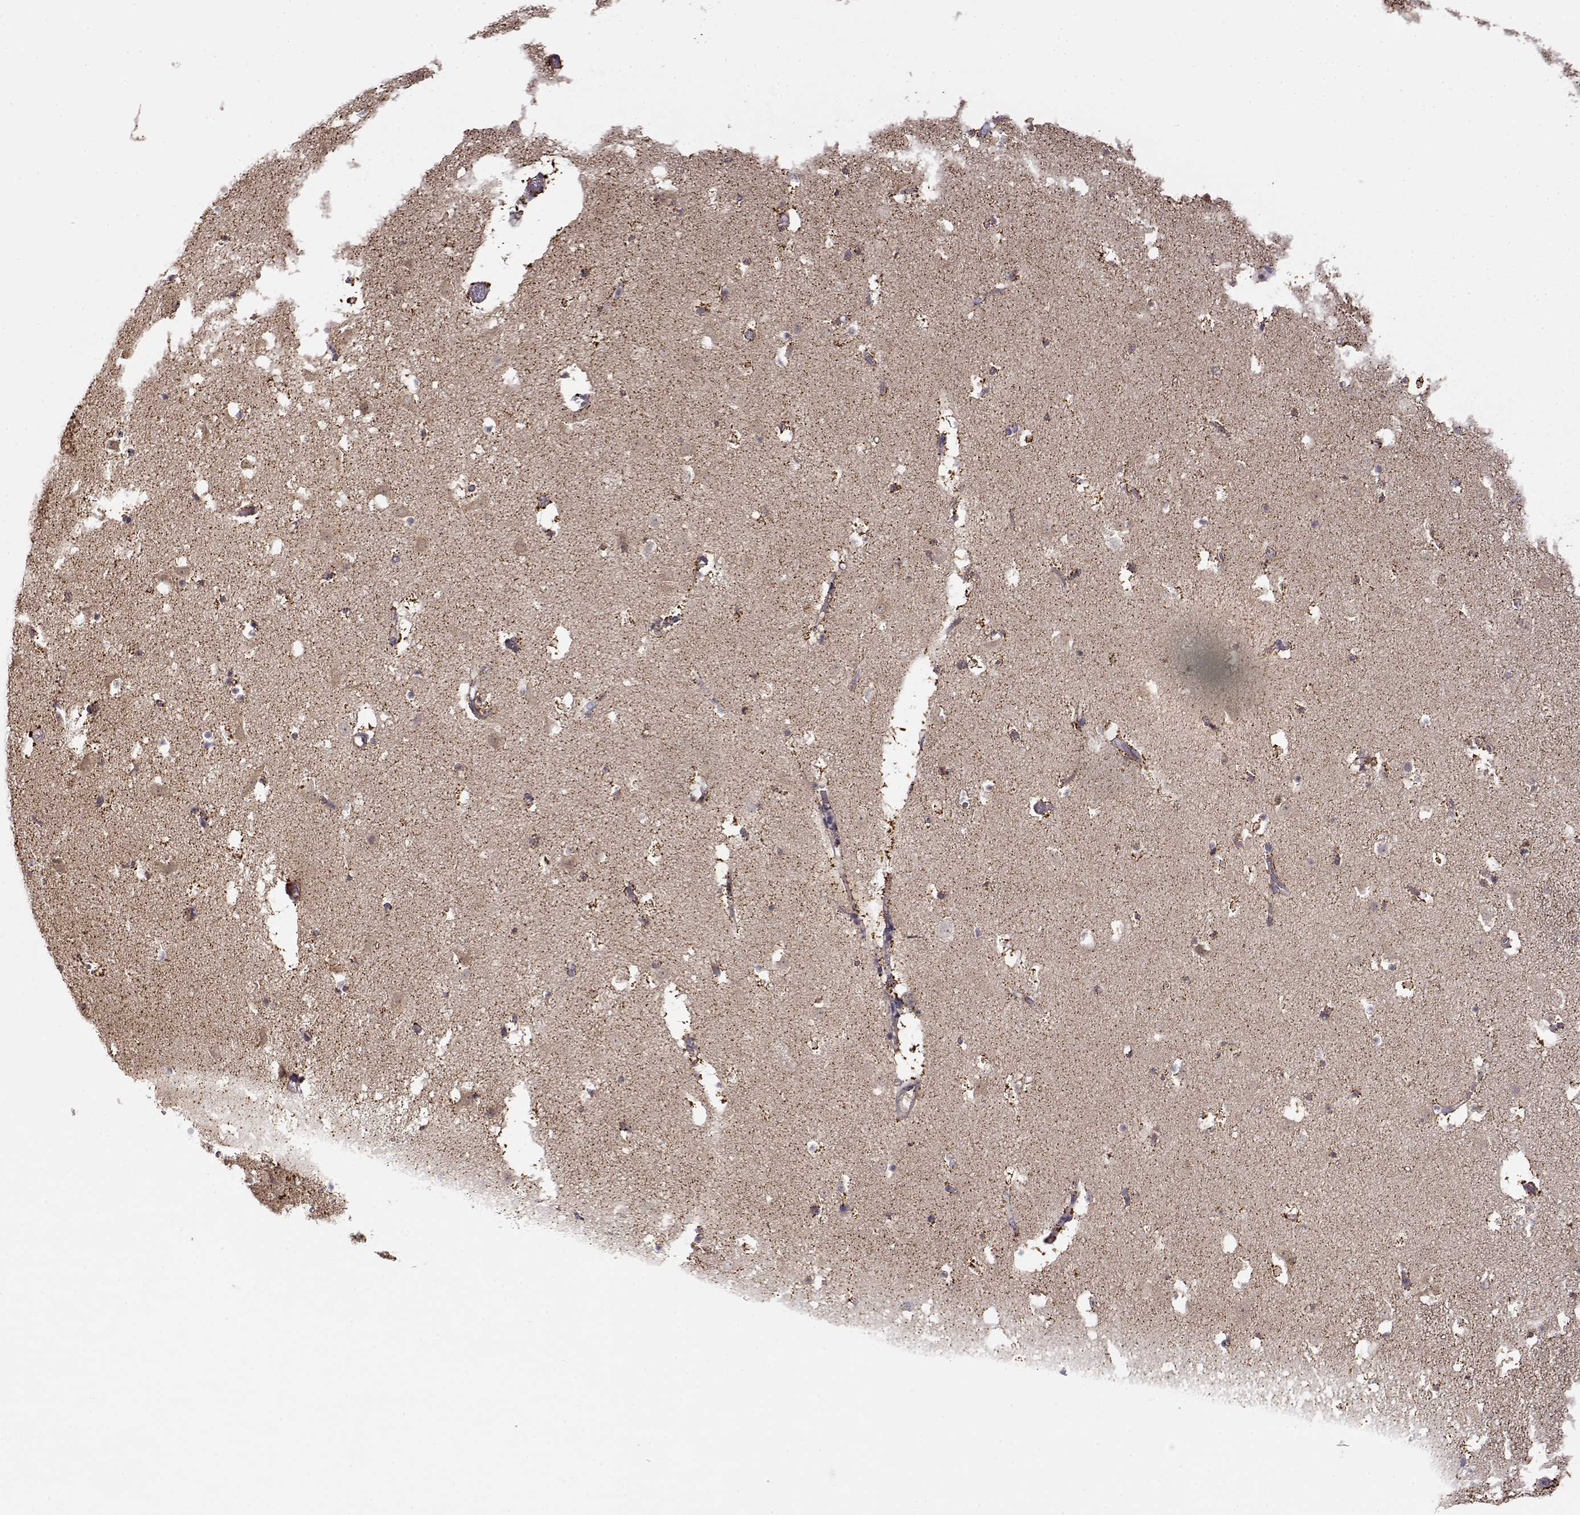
{"staining": {"intensity": "strong", "quantity": "<25%", "location": "cytoplasmic/membranous"}, "tissue": "caudate", "cell_type": "Glial cells", "image_type": "normal", "snomed": [{"axis": "morphology", "description": "Normal tissue, NOS"}, {"axis": "topography", "description": "Lateral ventricle wall"}], "caption": "Immunohistochemistry image of unremarkable caudate stained for a protein (brown), which shows medium levels of strong cytoplasmic/membranous expression in approximately <25% of glial cells.", "gene": "PAIP1", "patient": {"sex": "female", "age": 42}}